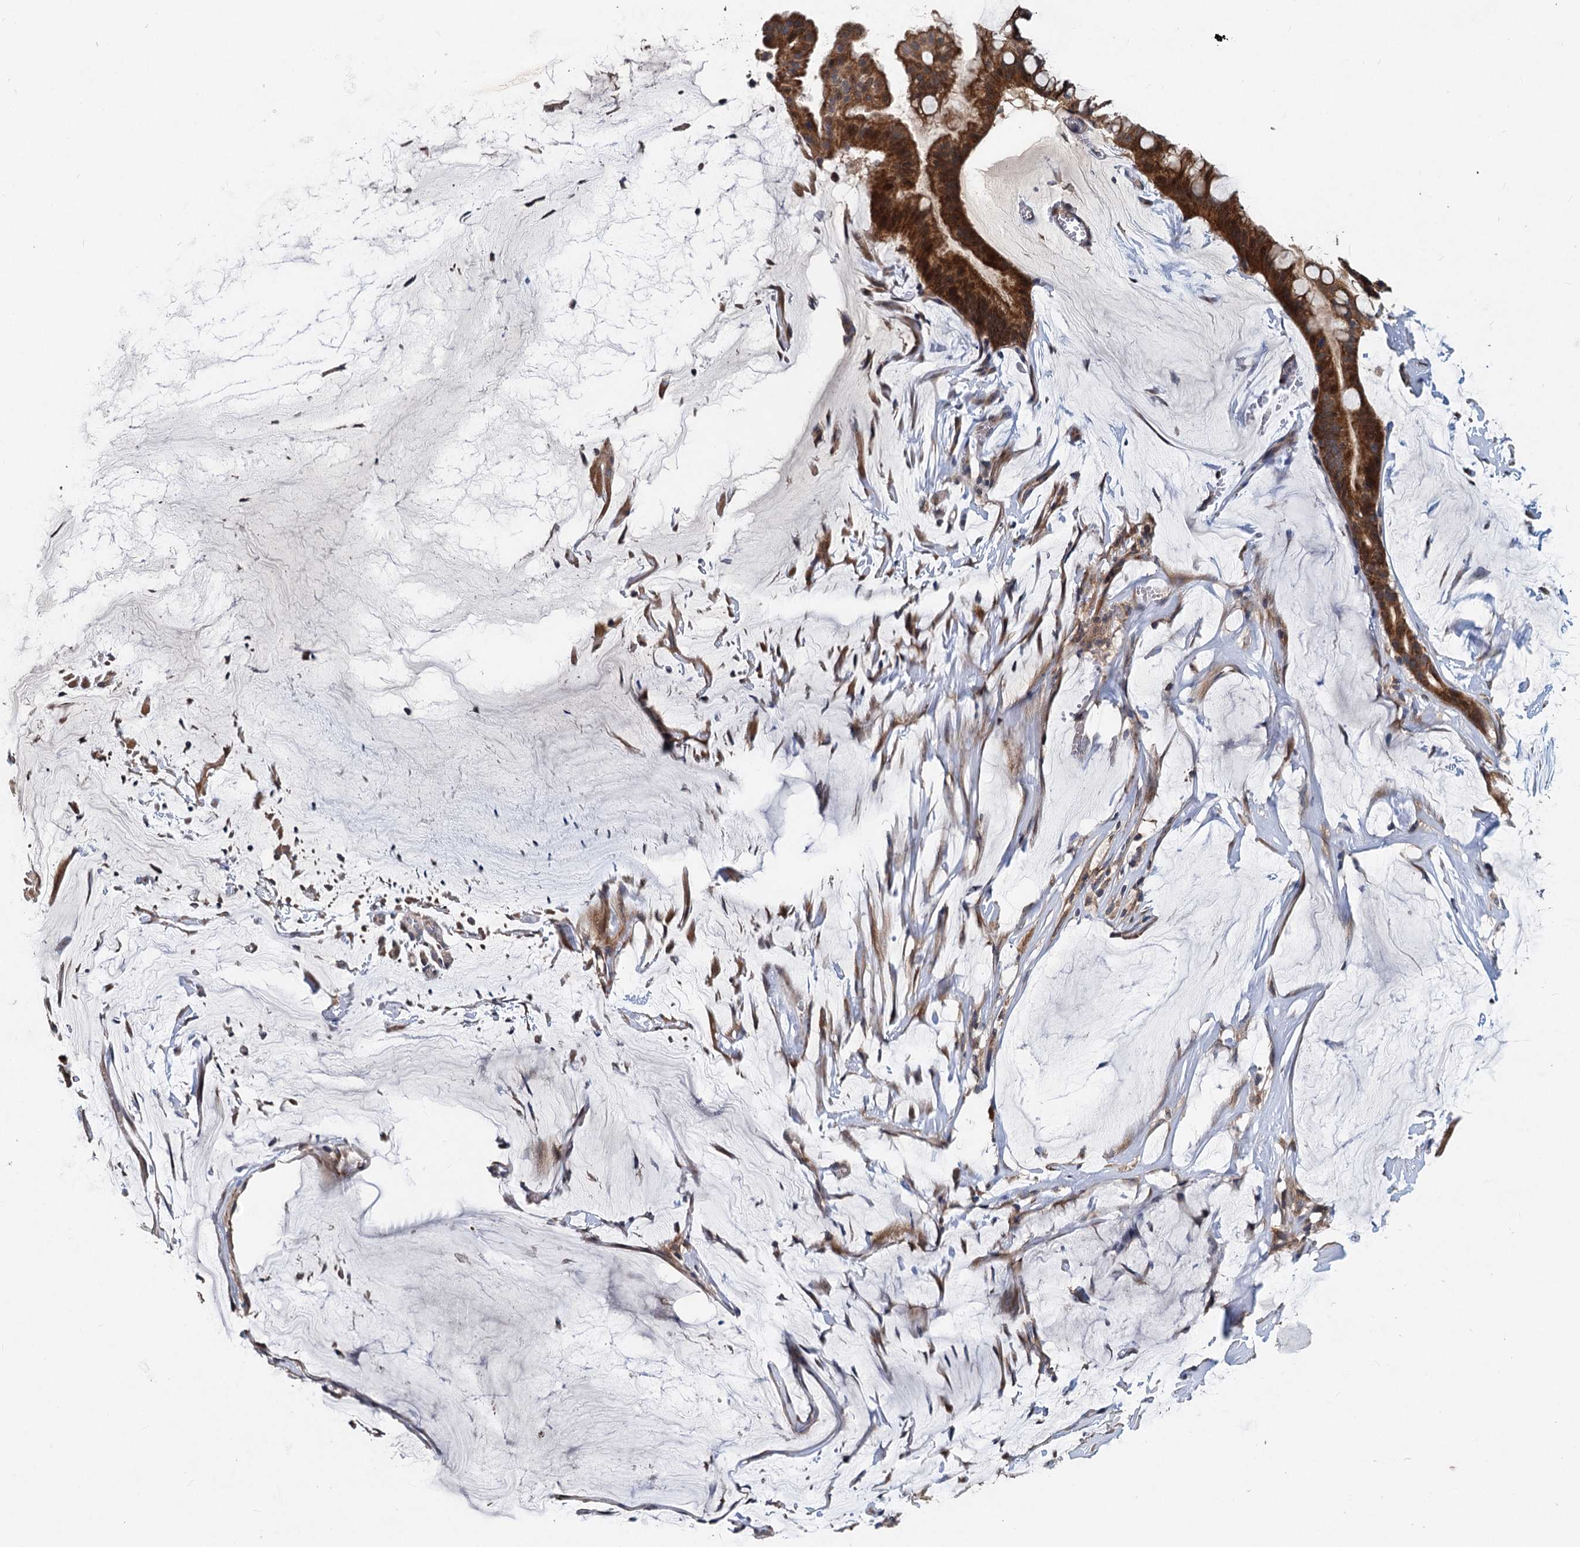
{"staining": {"intensity": "strong", "quantity": ">75%", "location": "cytoplasmic/membranous"}, "tissue": "ovarian cancer", "cell_type": "Tumor cells", "image_type": "cancer", "snomed": [{"axis": "morphology", "description": "Cystadenocarcinoma, mucinous, NOS"}, {"axis": "topography", "description": "Ovary"}], "caption": "Immunohistochemistry of ovarian mucinous cystadenocarcinoma exhibits high levels of strong cytoplasmic/membranous positivity in about >75% of tumor cells.", "gene": "OTUB1", "patient": {"sex": "female", "age": 73}}